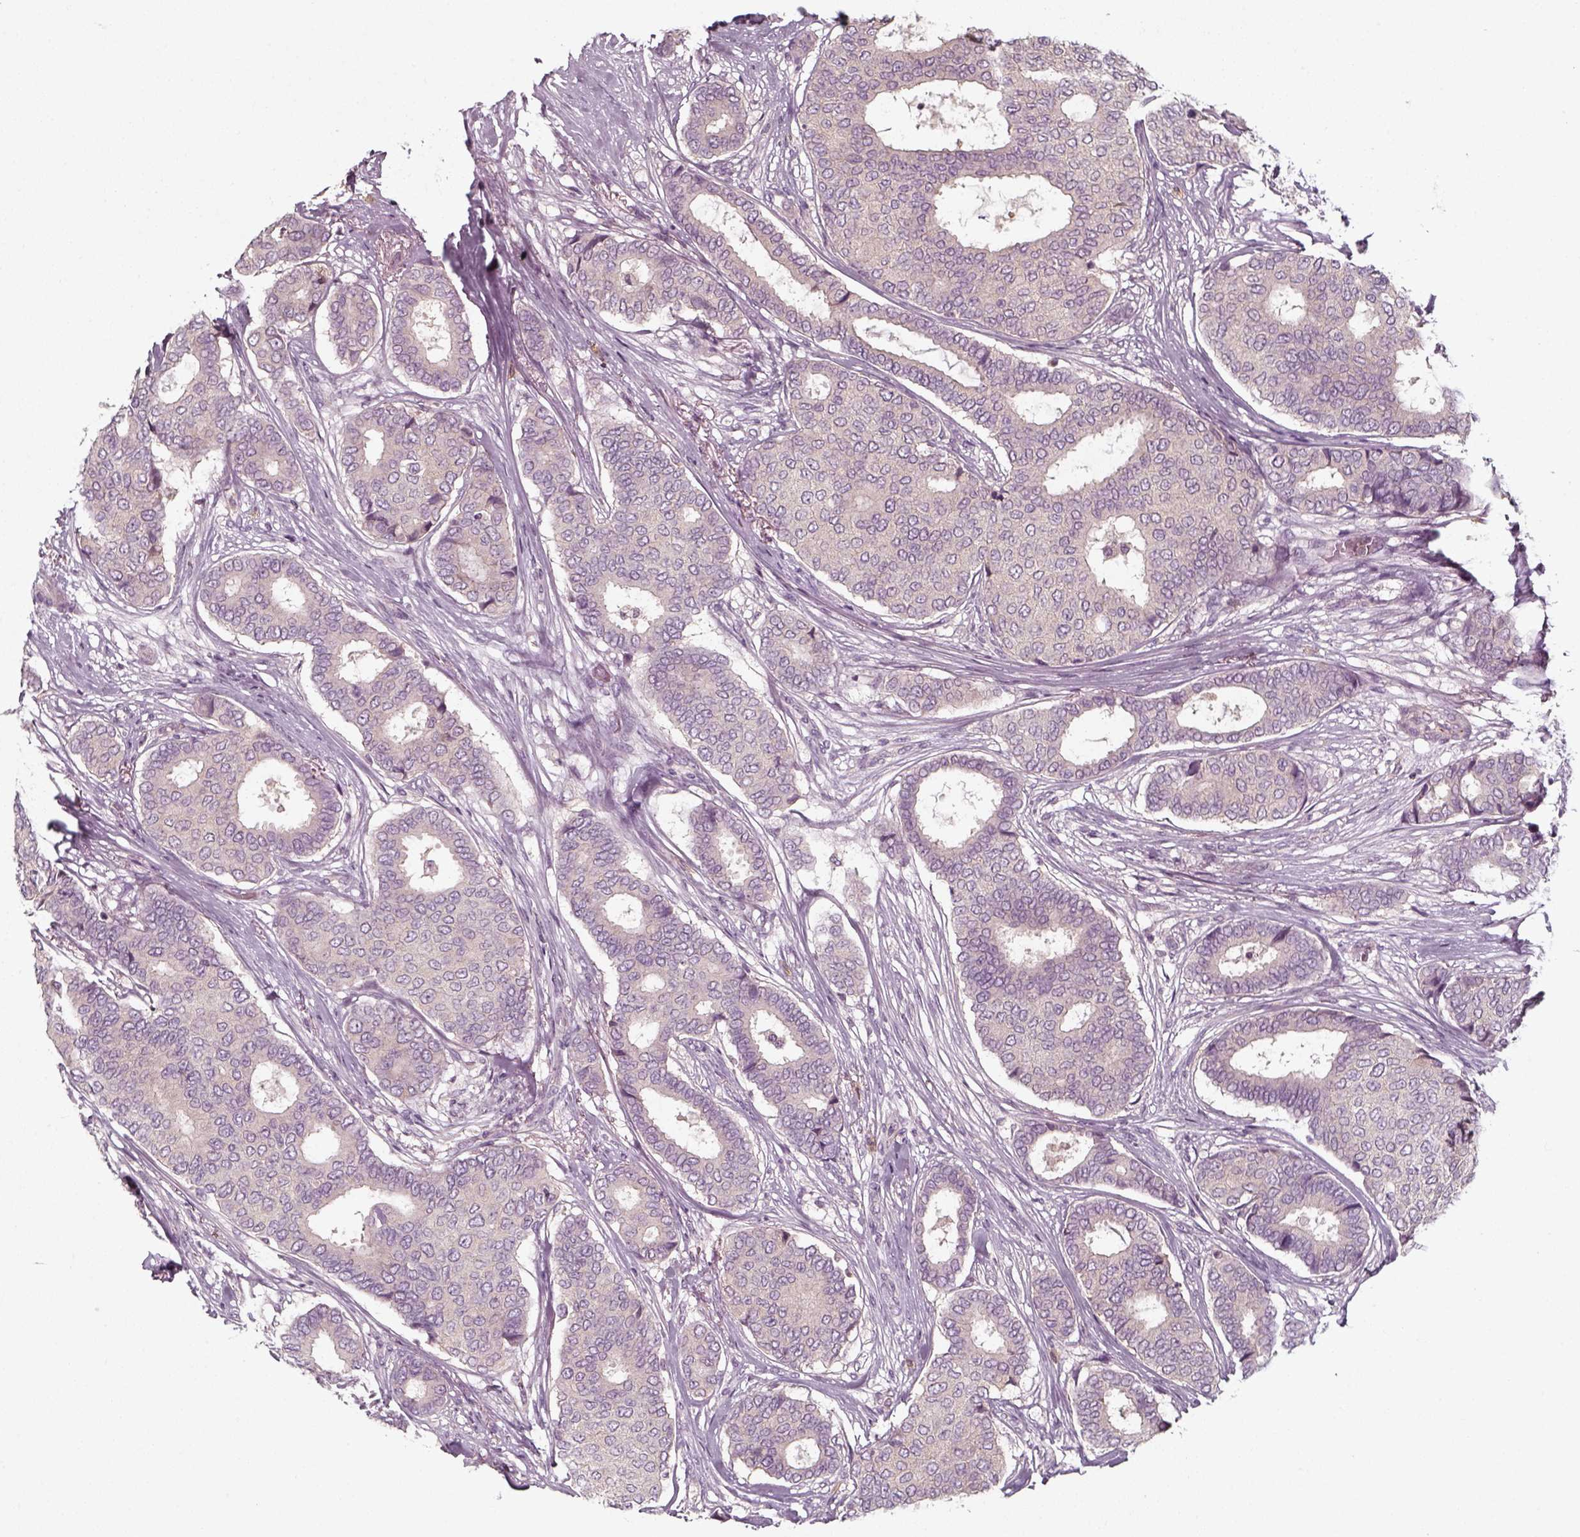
{"staining": {"intensity": "negative", "quantity": "none", "location": "none"}, "tissue": "breast cancer", "cell_type": "Tumor cells", "image_type": "cancer", "snomed": [{"axis": "morphology", "description": "Duct carcinoma"}, {"axis": "topography", "description": "Breast"}], "caption": "Breast cancer (invasive ductal carcinoma) was stained to show a protein in brown. There is no significant staining in tumor cells.", "gene": "UNC13D", "patient": {"sex": "female", "age": 75}}